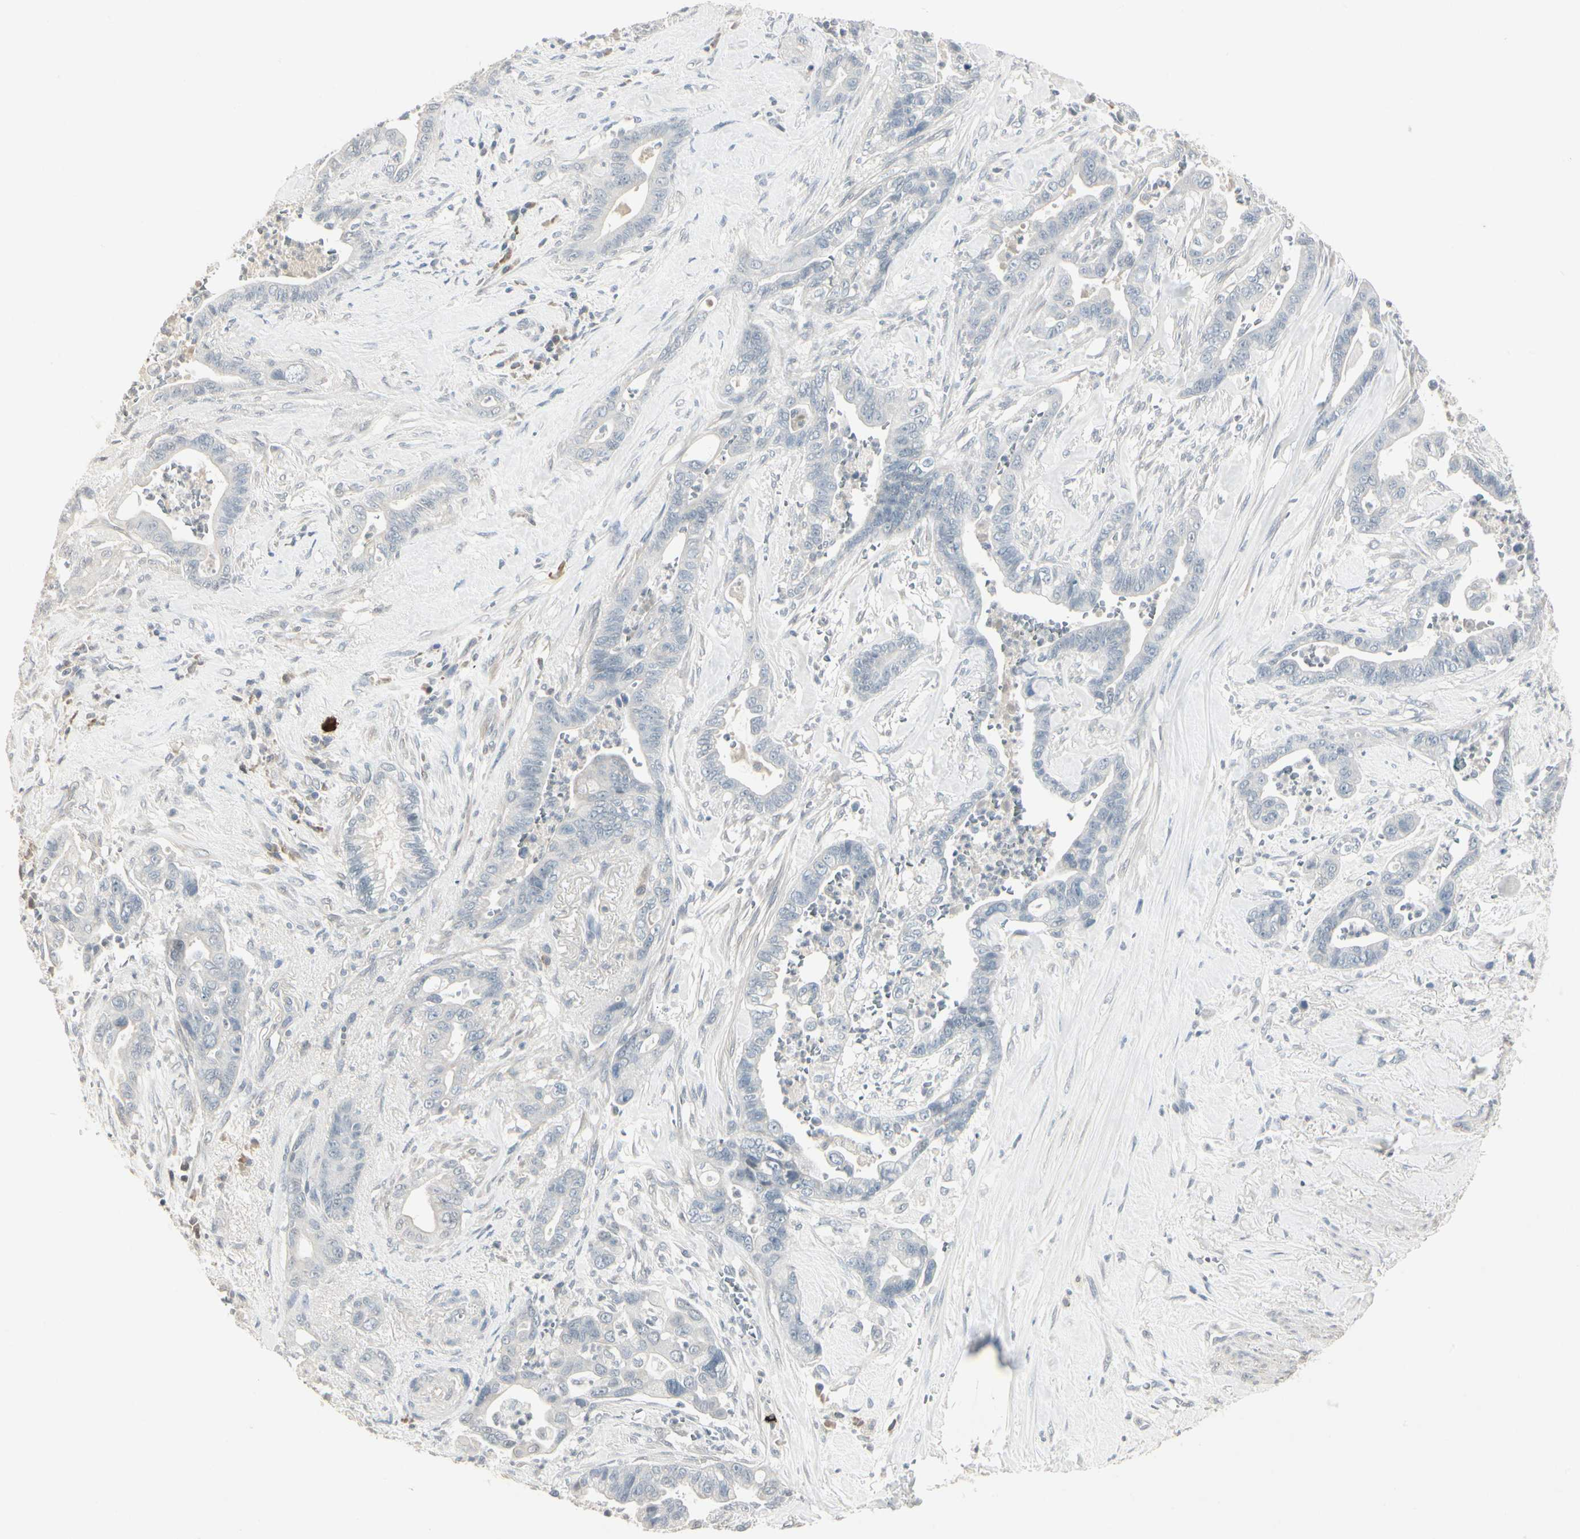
{"staining": {"intensity": "negative", "quantity": "none", "location": "none"}, "tissue": "pancreatic cancer", "cell_type": "Tumor cells", "image_type": "cancer", "snomed": [{"axis": "morphology", "description": "Adenocarcinoma, NOS"}, {"axis": "topography", "description": "Pancreas"}], "caption": "Adenocarcinoma (pancreatic) was stained to show a protein in brown. There is no significant positivity in tumor cells.", "gene": "DMPK", "patient": {"sex": "male", "age": 70}}